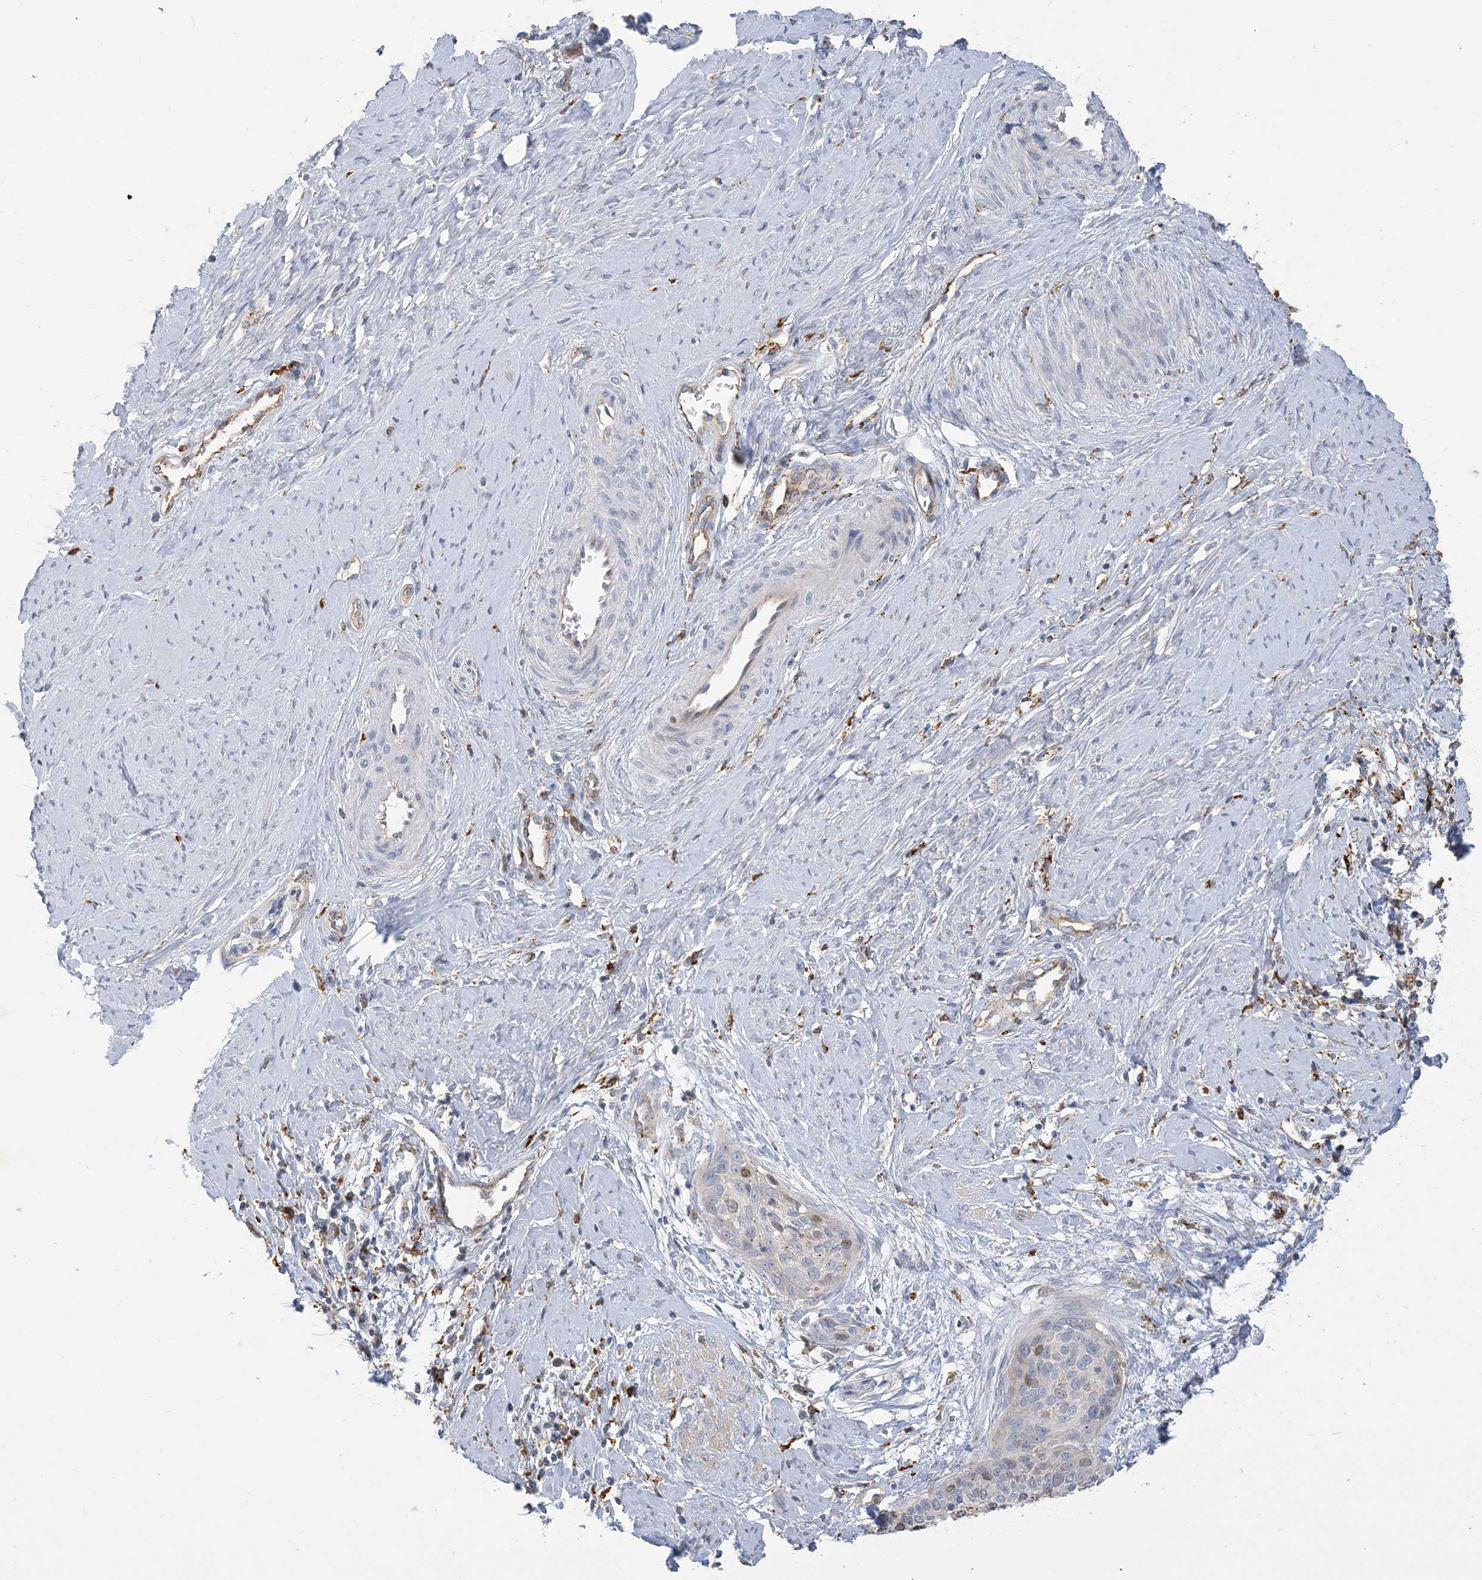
{"staining": {"intensity": "weak", "quantity": "<25%", "location": "nuclear"}, "tissue": "cervical cancer", "cell_type": "Tumor cells", "image_type": "cancer", "snomed": [{"axis": "morphology", "description": "Squamous cell carcinoma, NOS"}, {"axis": "topography", "description": "Cervix"}], "caption": "An immunohistochemistry micrograph of squamous cell carcinoma (cervical) is shown. There is no staining in tumor cells of squamous cell carcinoma (cervical).", "gene": "PEAR1", "patient": {"sex": "female", "age": 37}}